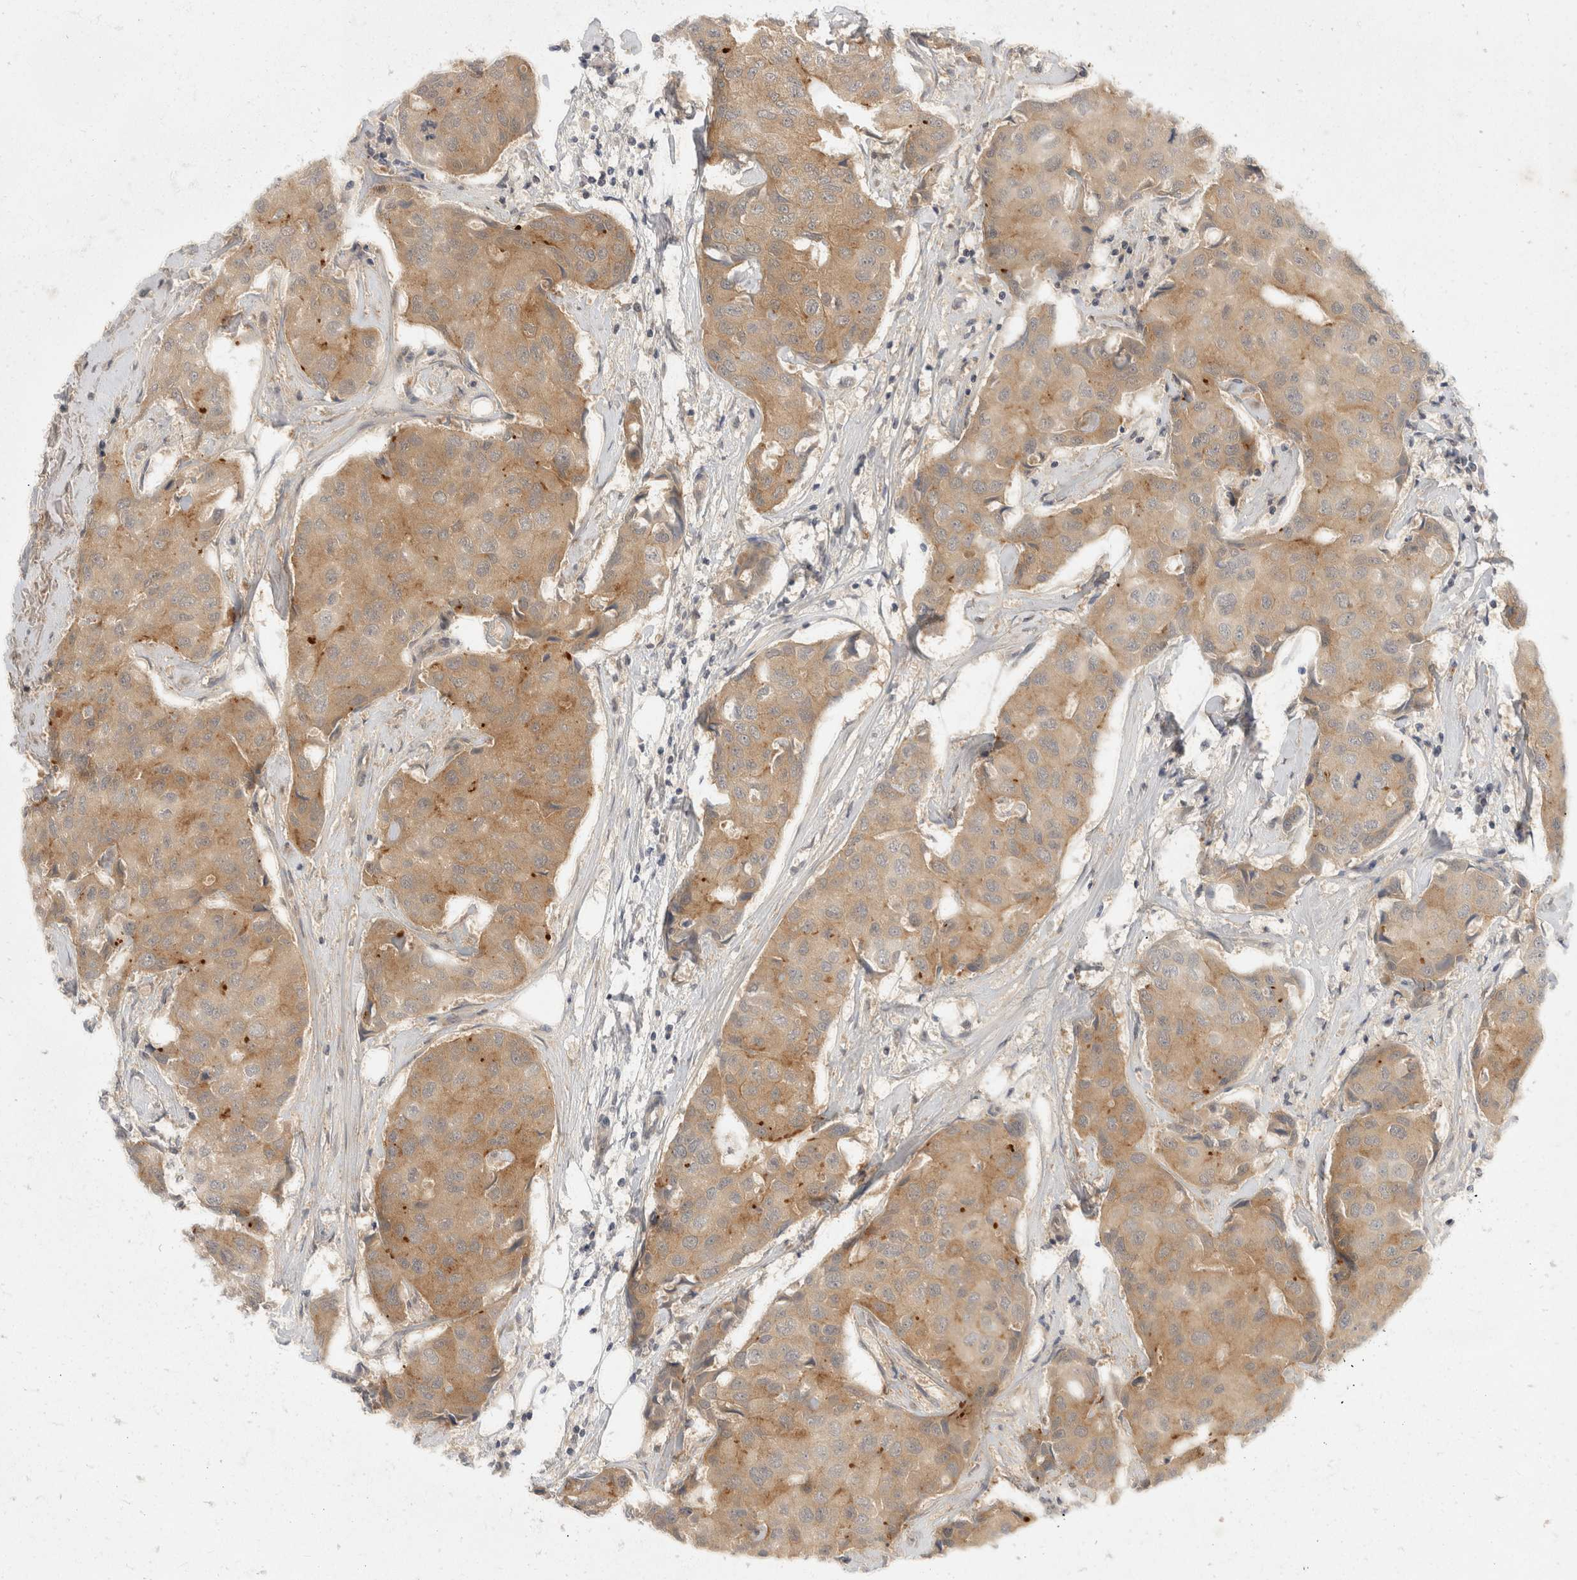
{"staining": {"intensity": "moderate", "quantity": ">75%", "location": "cytoplasmic/membranous"}, "tissue": "breast cancer", "cell_type": "Tumor cells", "image_type": "cancer", "snomed": [{"axis": "morphology", "description": "Duct carcinoma"}, {"axis": "topography", "description": "Breast"}], "caption": "Approximately >75% of tumor cells in breast cancer (invasive ductal carcinoma) show moderate cytoplasmic/membranous protein positivity as visualized by brown immunohistochemical staining.", "gene": "TOM1L2", "patient": {"sex": "female", "age": 80}}